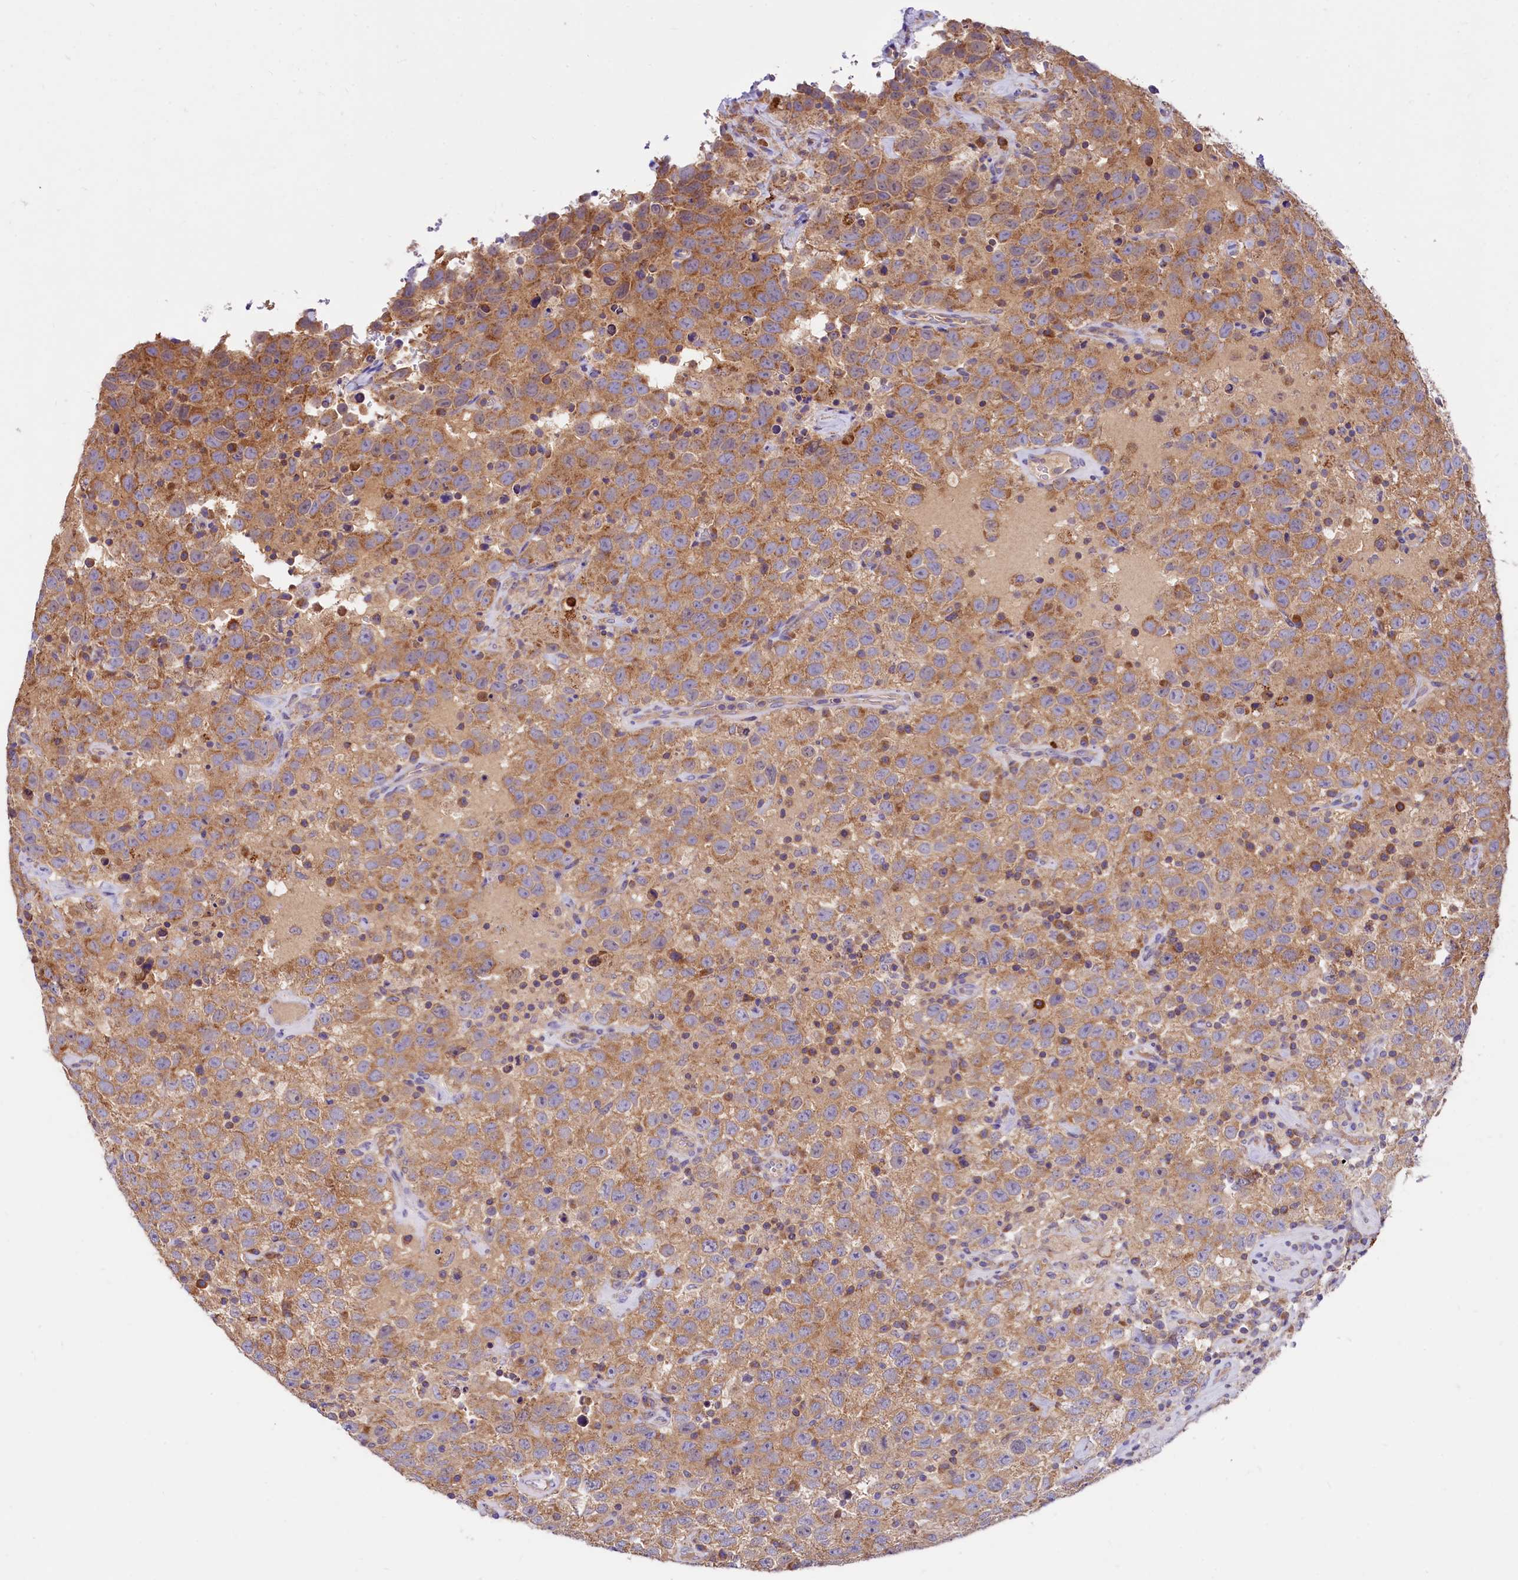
{"staining": {"intensity": "moderate", "quantity": ">75%", "location": "cytoplasmic/membranous"}, "tissue": "testis cancer", "cell_type": "Tumor cells", "image_type": "cancer", "snomed": [{"axis": "morphology", "description": "Seminoma, NOS"}, {"axis": "topography", "description": "Testis"}], "caption": "Testis cancer (seminoma) stained with a brown dye exhibits moderate cytoplasmic/membranous positive staining in approximately >75% of tumor cells.", "gene": "CIAO3", "patient": {"sex": "male", "age": 41}}